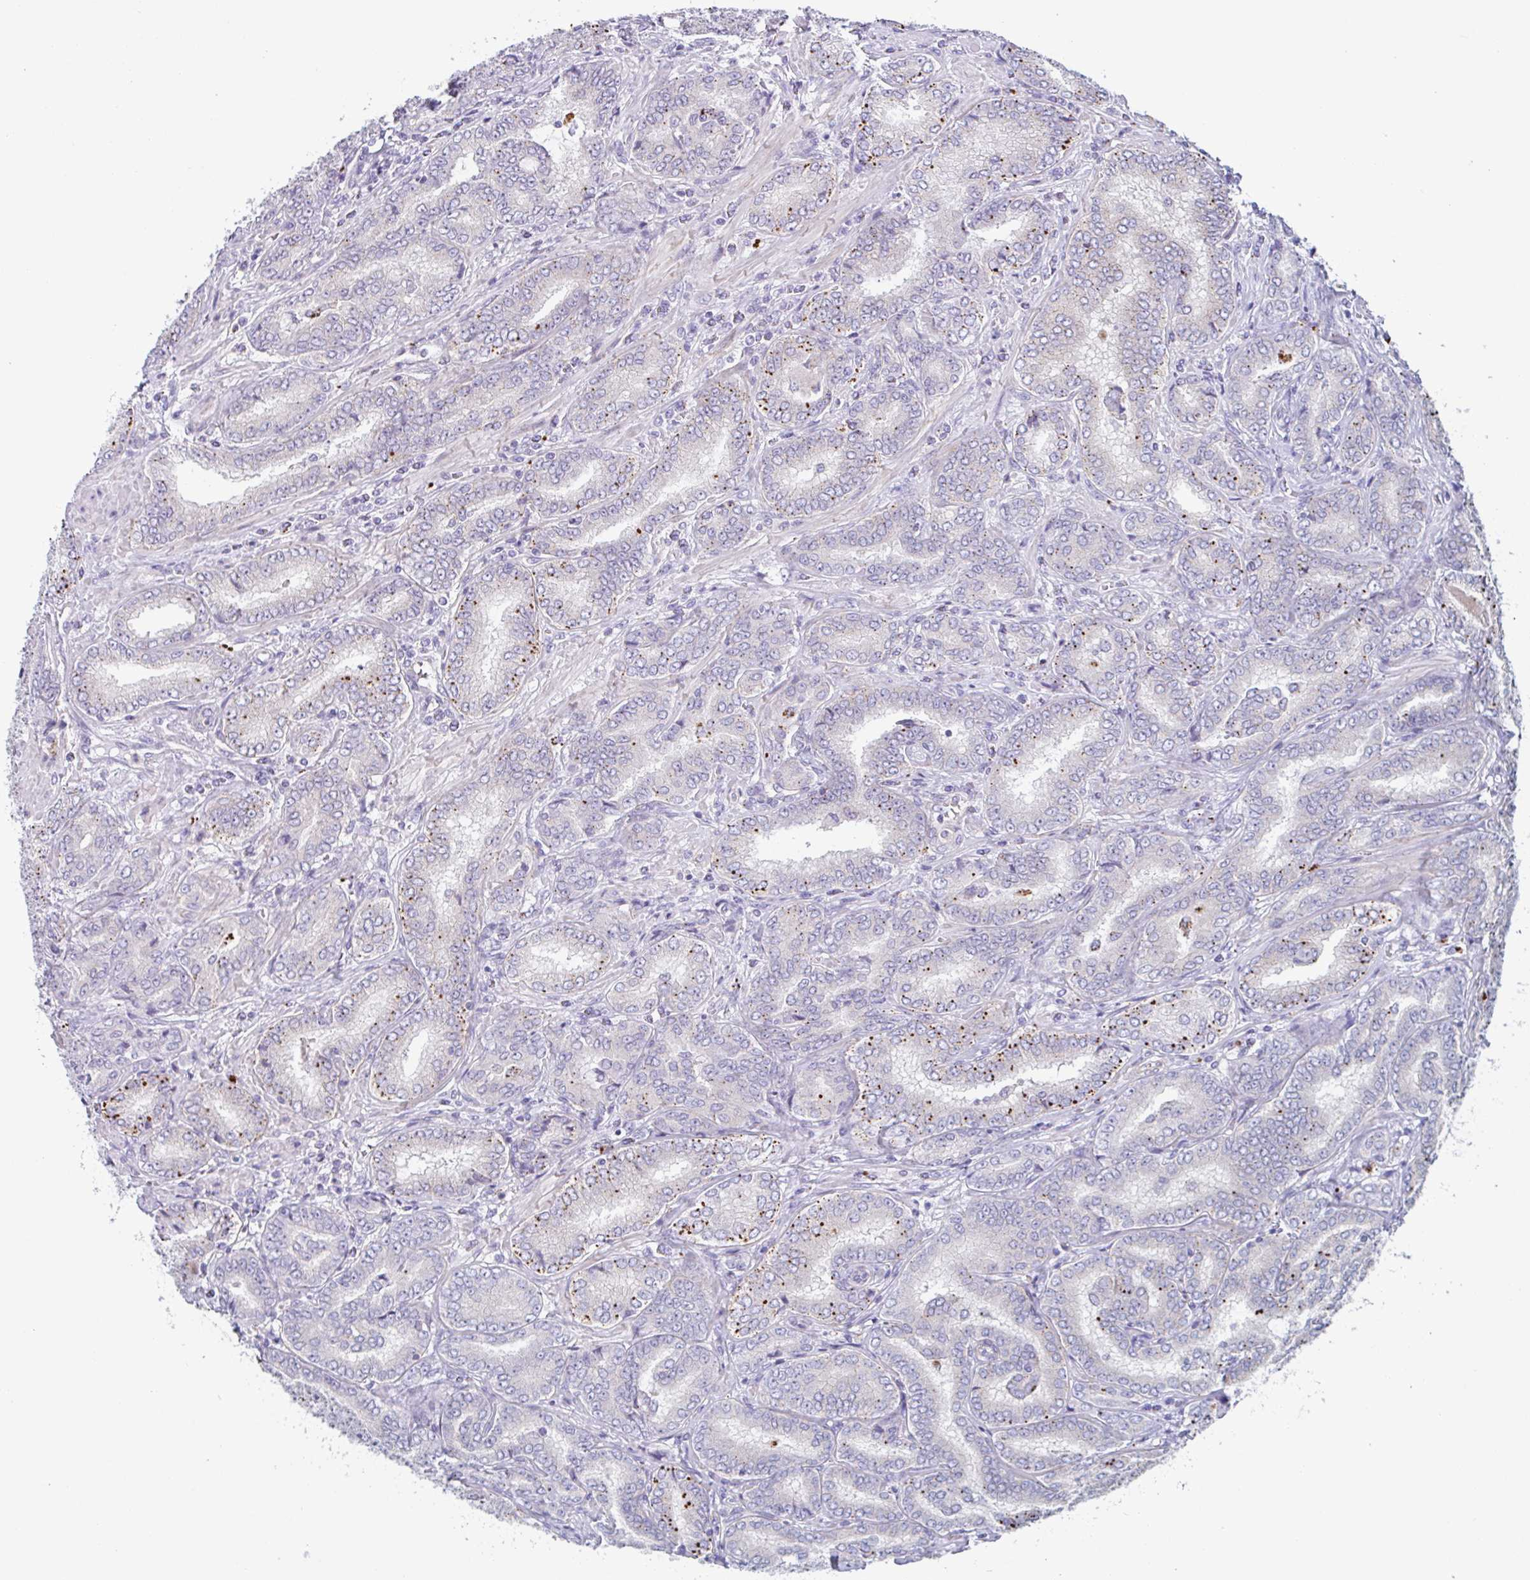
{"staining": {"intensity": "moderate", "quantity": "<25%", "location": "cytoplasmic/membranous"}, "tissue": "prostate cancer", "cell_type": "Tumor cells", "image_type": "cancer", "snomed": [{"axis": "morphology", "description": "Adenocarcinoma, High grade"}, {"axis": "topography", "description": "Prostate"}], "caption": "Prostate high-grade adenocarcinoma tissue shows moderate cytoplasmic/membranous staining in approximately <25% of tumor cells, visualized by immunohistochemistry. The staining was performed using DAB (3,3'-diaminobenzidine), with brown indicating positive protein expression. Nuclei are stained blue with hematoxylin.", "gene": "LENG9", "patient": {"sex": "male", "age": 72}}